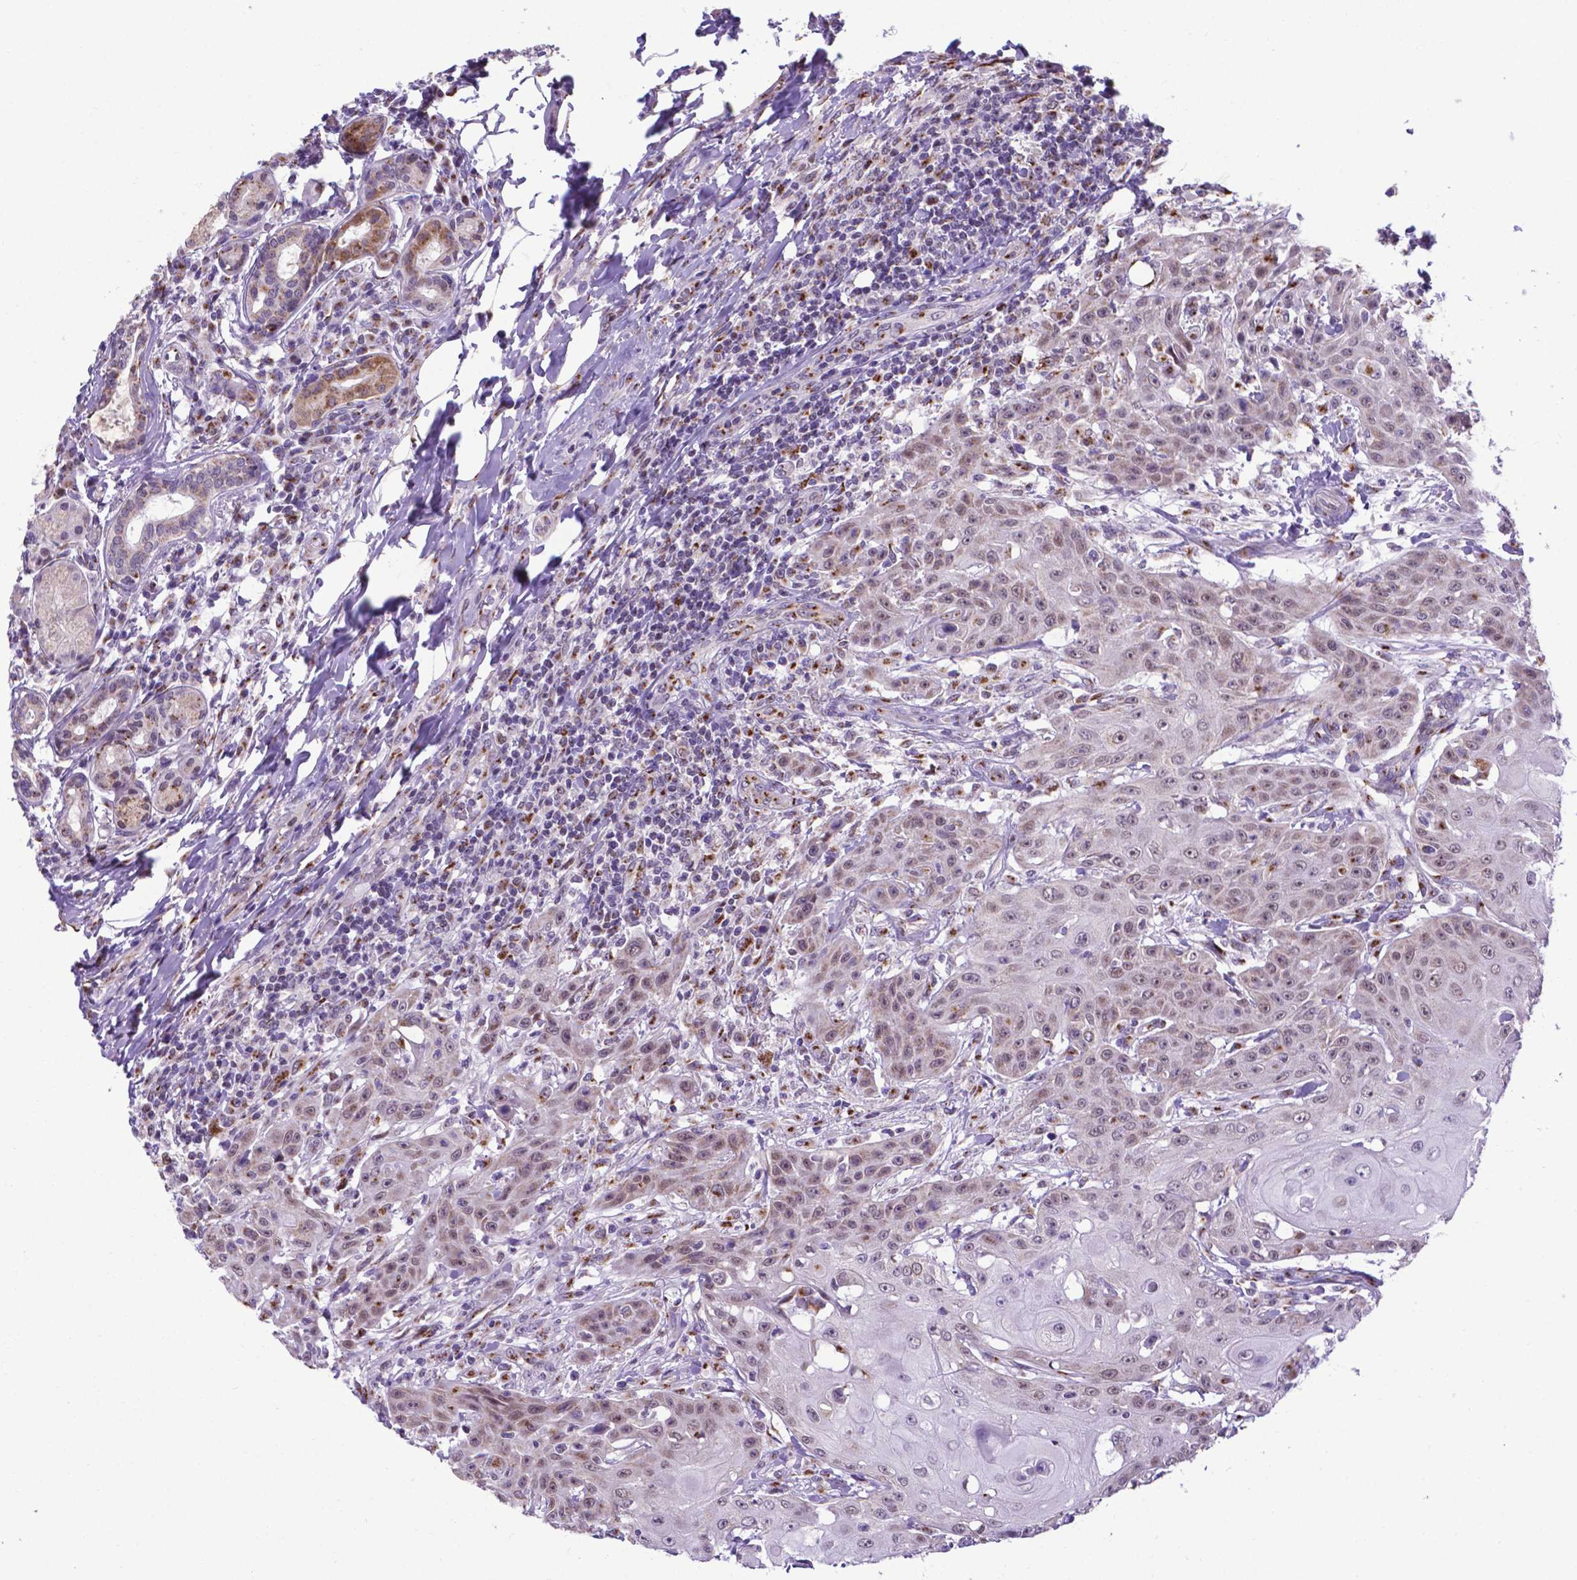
{"staining": {"intensity": "moderate", "quantity": "25%-75%", "location": "nuclear"}, "tissue": "head and neck cancer", "cell_type": "Tumor cells", "image_type": "cancer", "snomed": [{"axis": "morphology", "description": "Normal tissue, NOS"}, {"axis": "morphology", "description": "Squamous cell carcinoma, NOS"}, {"axis": "topography", "description": "Oral tissue"}, {"axis": "topography", "description": "Head-Neck"}], "caption": "Immunohistochemical staining of head and neck cancer (squamous cell carcinoma) reveals medium levels of moderate nuclear positivity in approximately 25%-75% of tumor cells.", "gene": "MRPL10", "patient": {"sex": "female", "age": 55}}